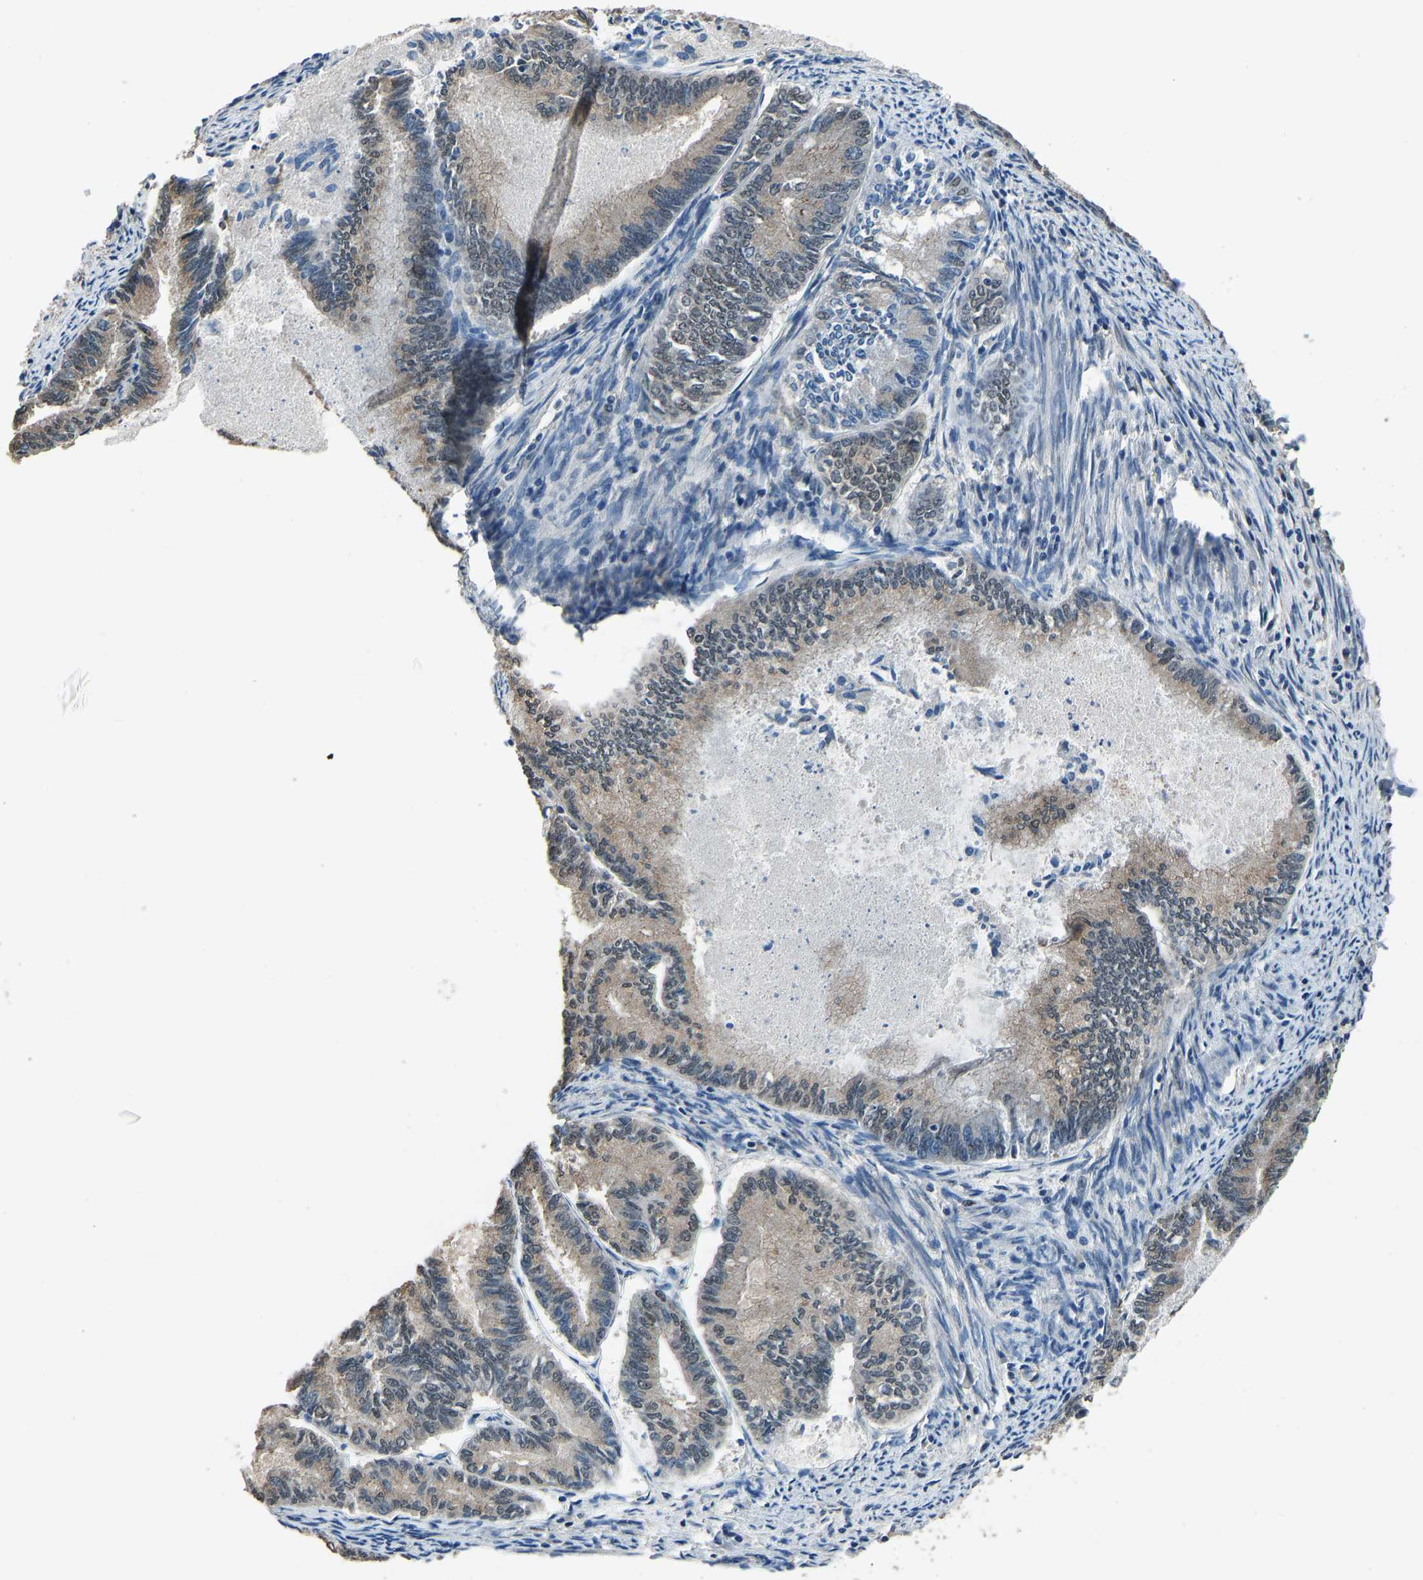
{"staining": {"intensity": "weak", "quantity": "25%-75%", "location": "cytoplasmic/membranous"}, "tissue": "endometrial cancer", "cell_type": "Tumor cells", "image_type": "cancer", "snomed": [{"axis": "morphology", "description": "Adenocarcinoma, NOS"}, {"axis": "topography", "description": "Endometrium"}], "caption": "Adenocarcinoma (endometrial) was stained to show a protein in brown. There is low levels of weak cytoplasmic/membranous expression in approximately 25%-75% of tumor cells.", "gene": "TOX4", "patient": {"sex": "female", "age": 86}}